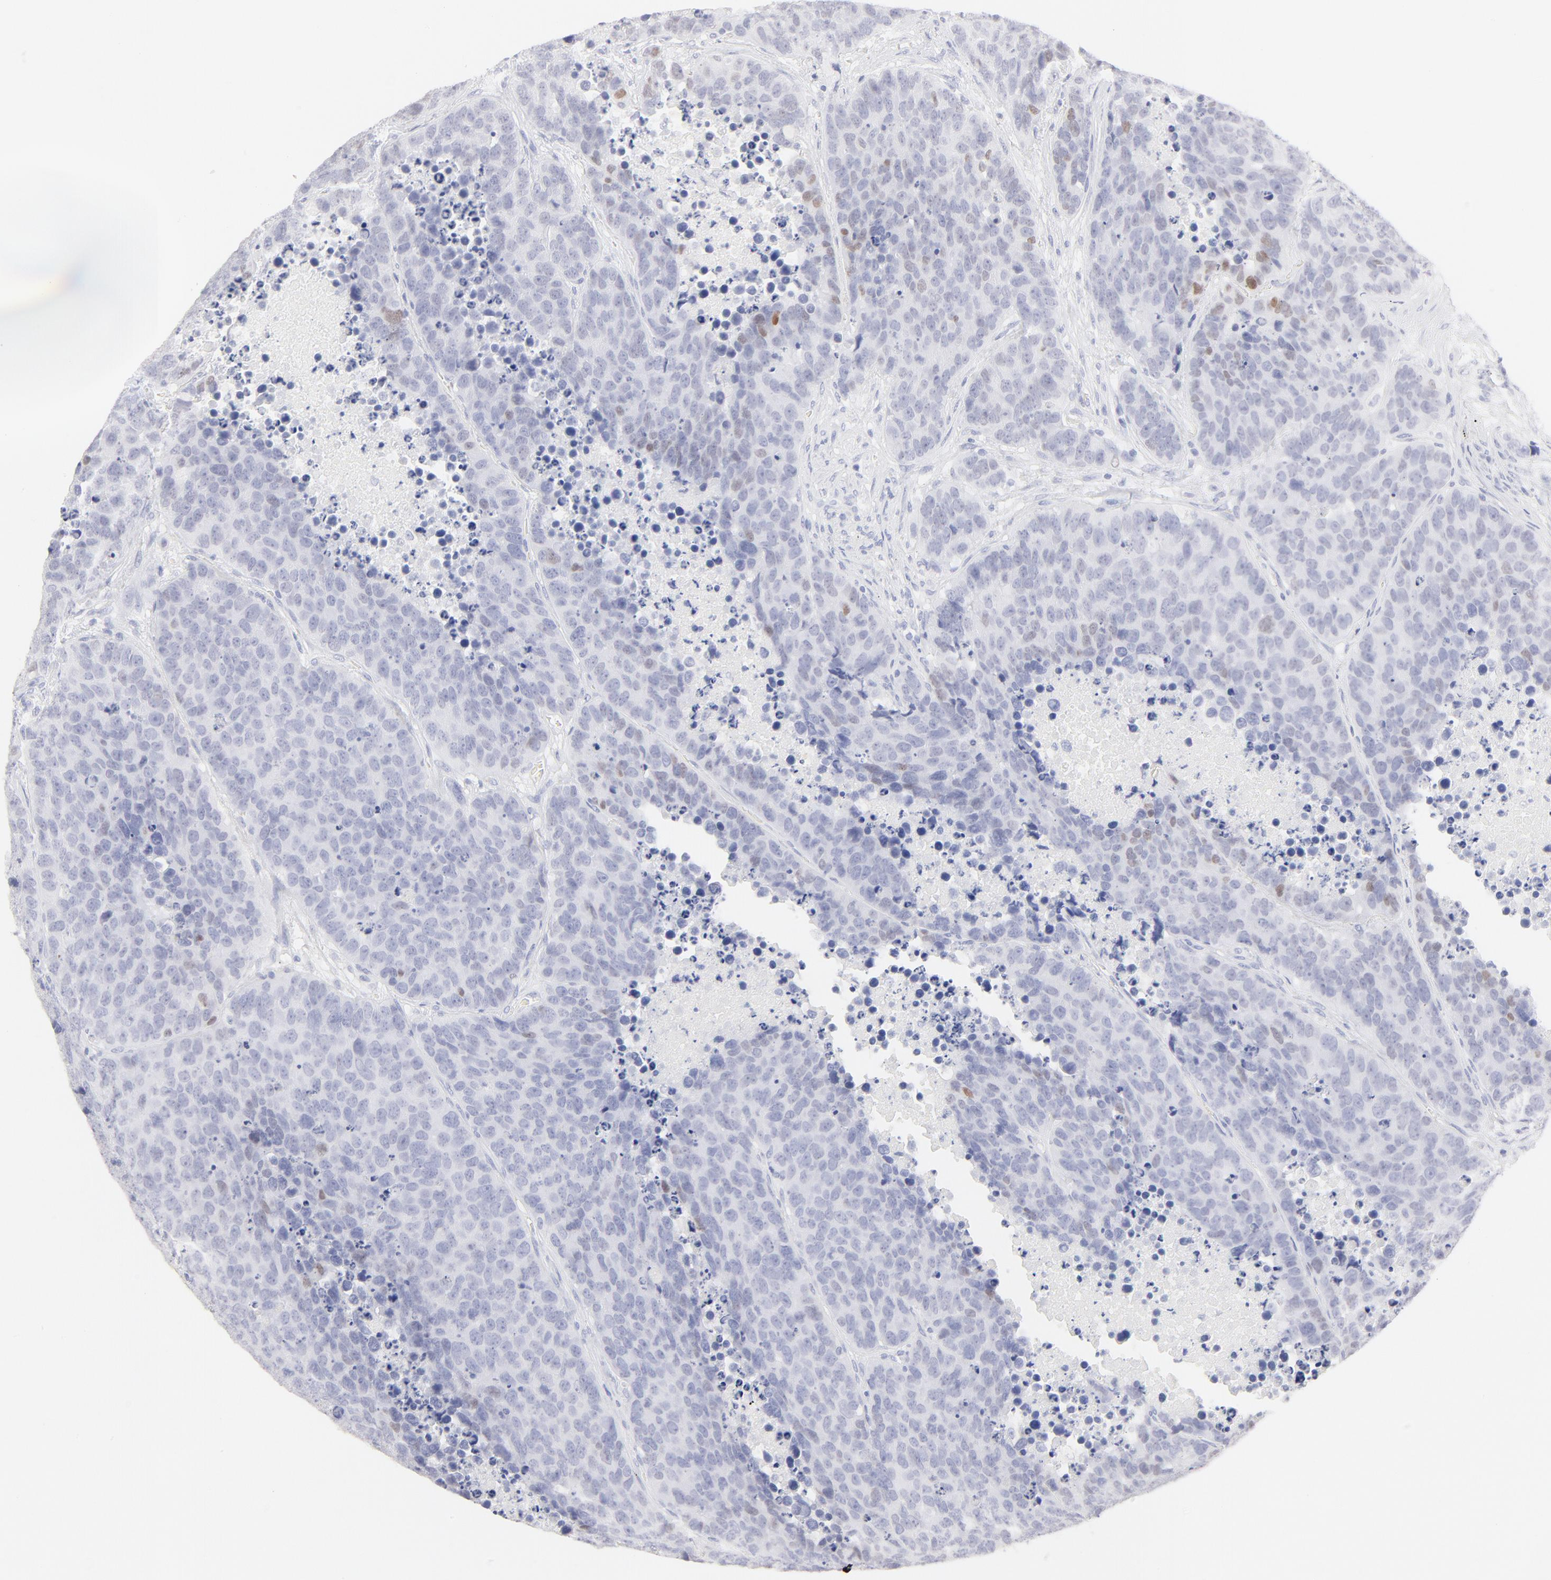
{"staining": {"intensity": "moderate", "quantity": "<25%", "location": "nuclear"}, "tissue": "carcinoid", "cell_type": "Tumor cells", "image_type": "cancer", "snomed": [{"axis": "morphology", "description": "Carcinoid, malignant, NOS"}, {"axis": "topography", "description": "Lung"}], "caption": "Carcinoid stained with a brown dye exhibits moderate nuclear positive positivity in approximately <25% of tumor cells.", "gene": "ELF3", "patient": {"sex": "male", "age": 60}}